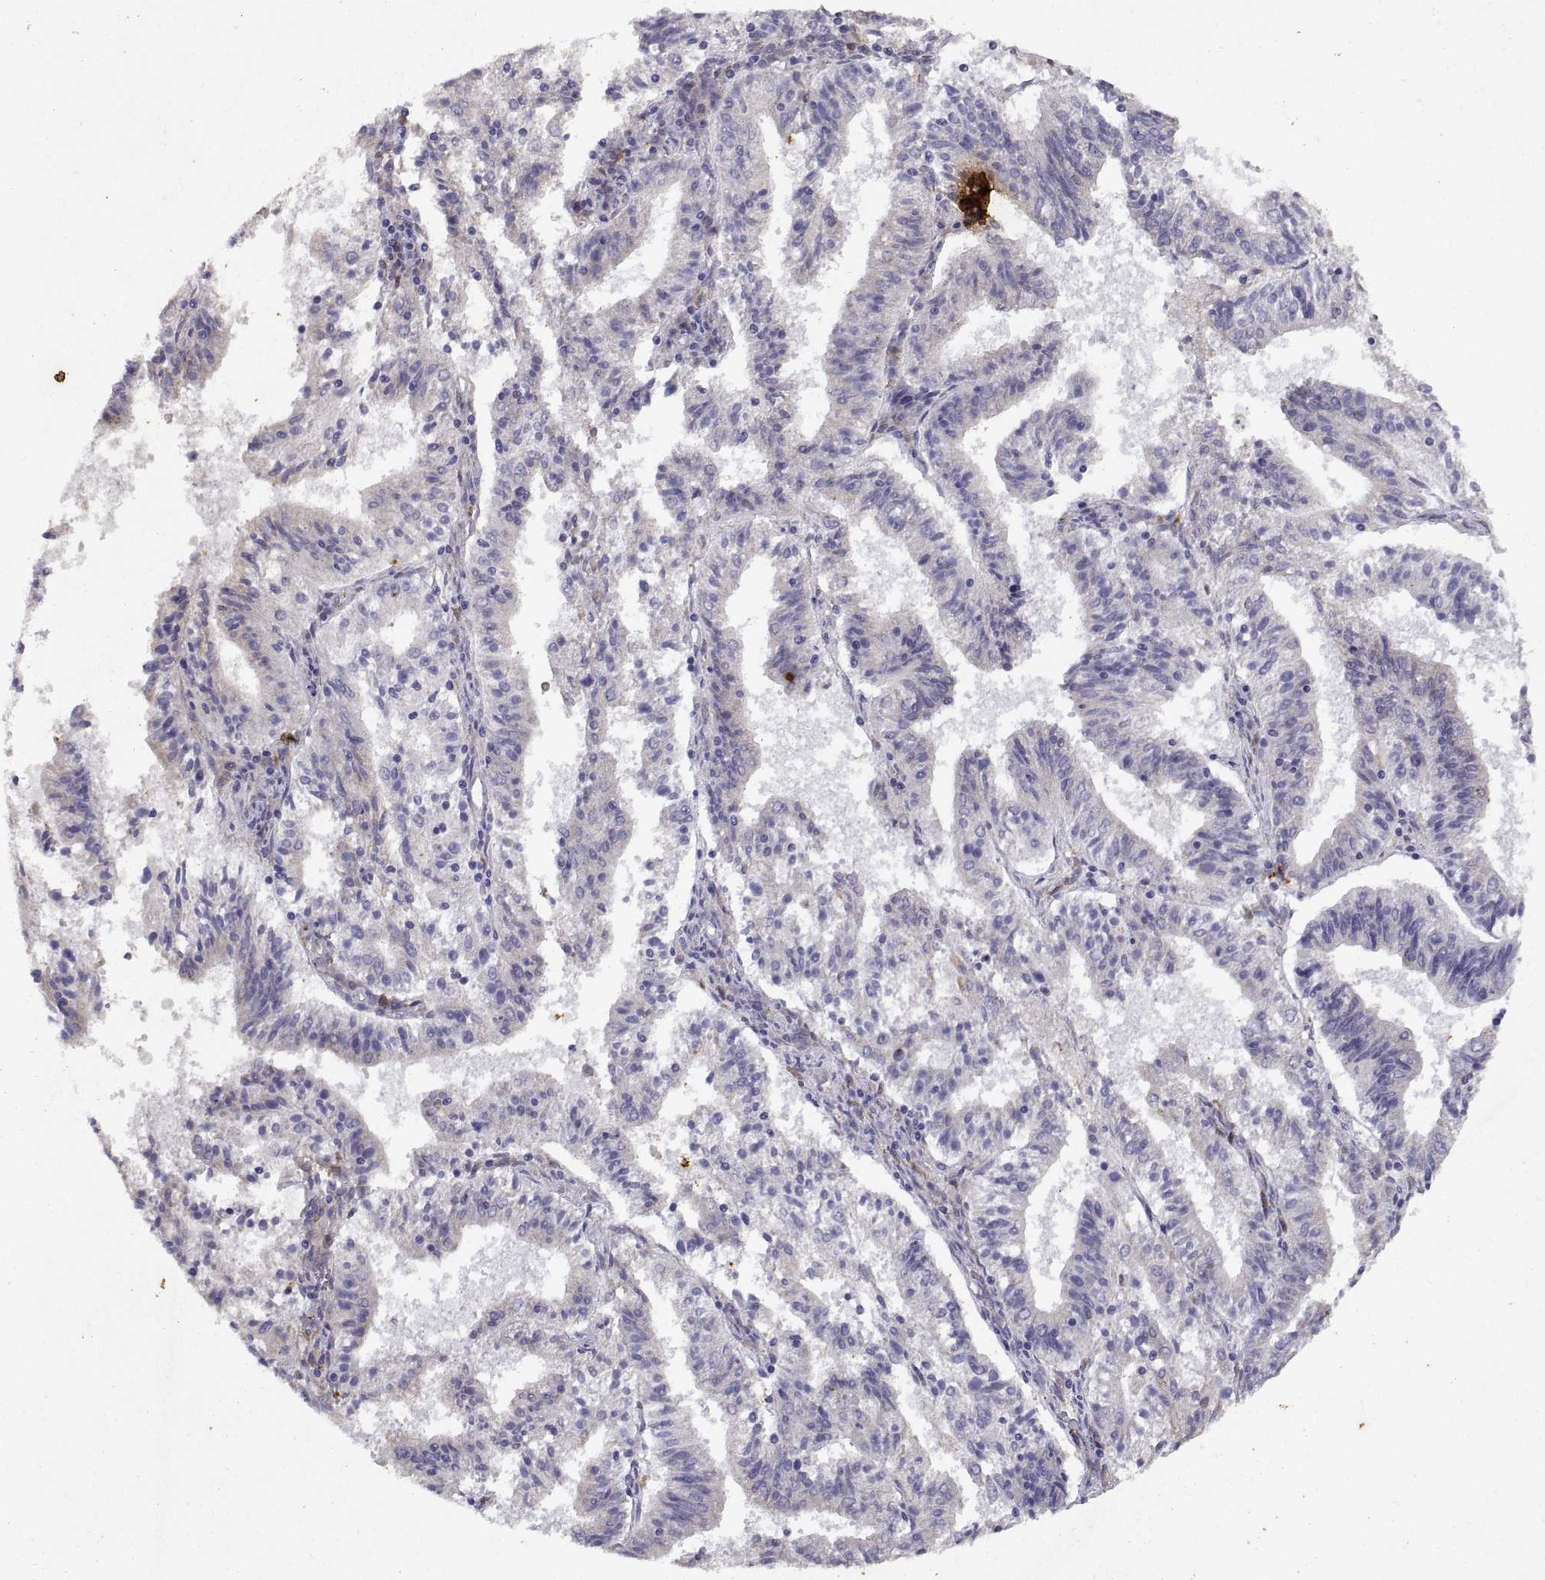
{"staining": {"intensity": "negative", "quantity": "none", "location": "none"}, "tissue": "endometrial cancer", "cell_type": "Tumor cells", "image_type": "cancer", "snomed": [{"axis": "morphology", "description": "Adenocarcinoma, NOS"}, {"axis": "topography", "description": "Endometrium"}], "caption": "This is an IHC micrograph of endometrial adenocarcinoma. There is no expression in tumor cells.", "gene": "DOK3", "patient": {"sex": "female", "age": 82}}